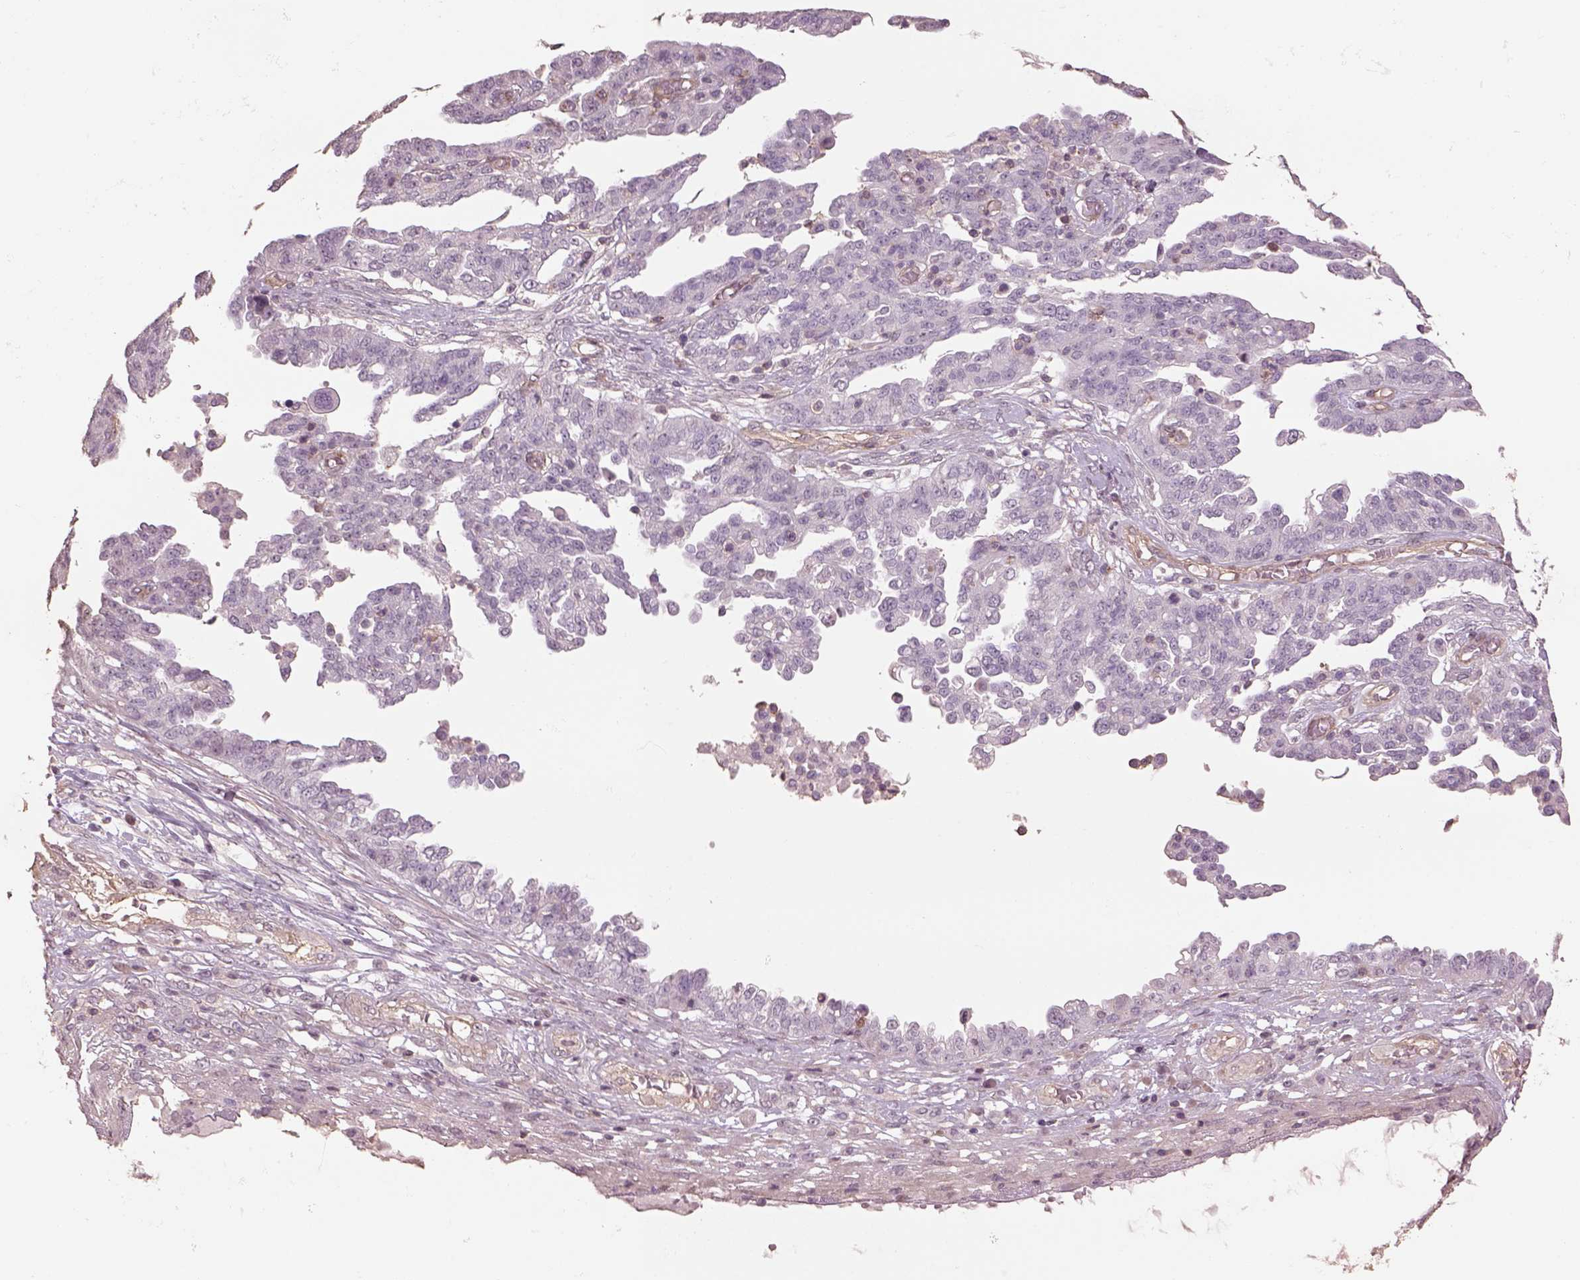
{"staining": {"intensity": "negative", "quantity": "none", "location": "none"}, "tissue": "ovarian cancer", "cell_type": "Tumor cells", "image_type": "cancer", "snomed": [{"axis": "morphology", "description": "Cystadenocarcinoma, serous, NOS"}, {"axis": "topography", "description": "Ovary"}], "caption": "A high-resolution image shows immunohistochemistry staining of serous cystadenocarcinoma (ovarian), which exhibits no significant expression in tumor cells.", "gene": "LIN7A", "patient": {"sex": "female", "age": 67}}